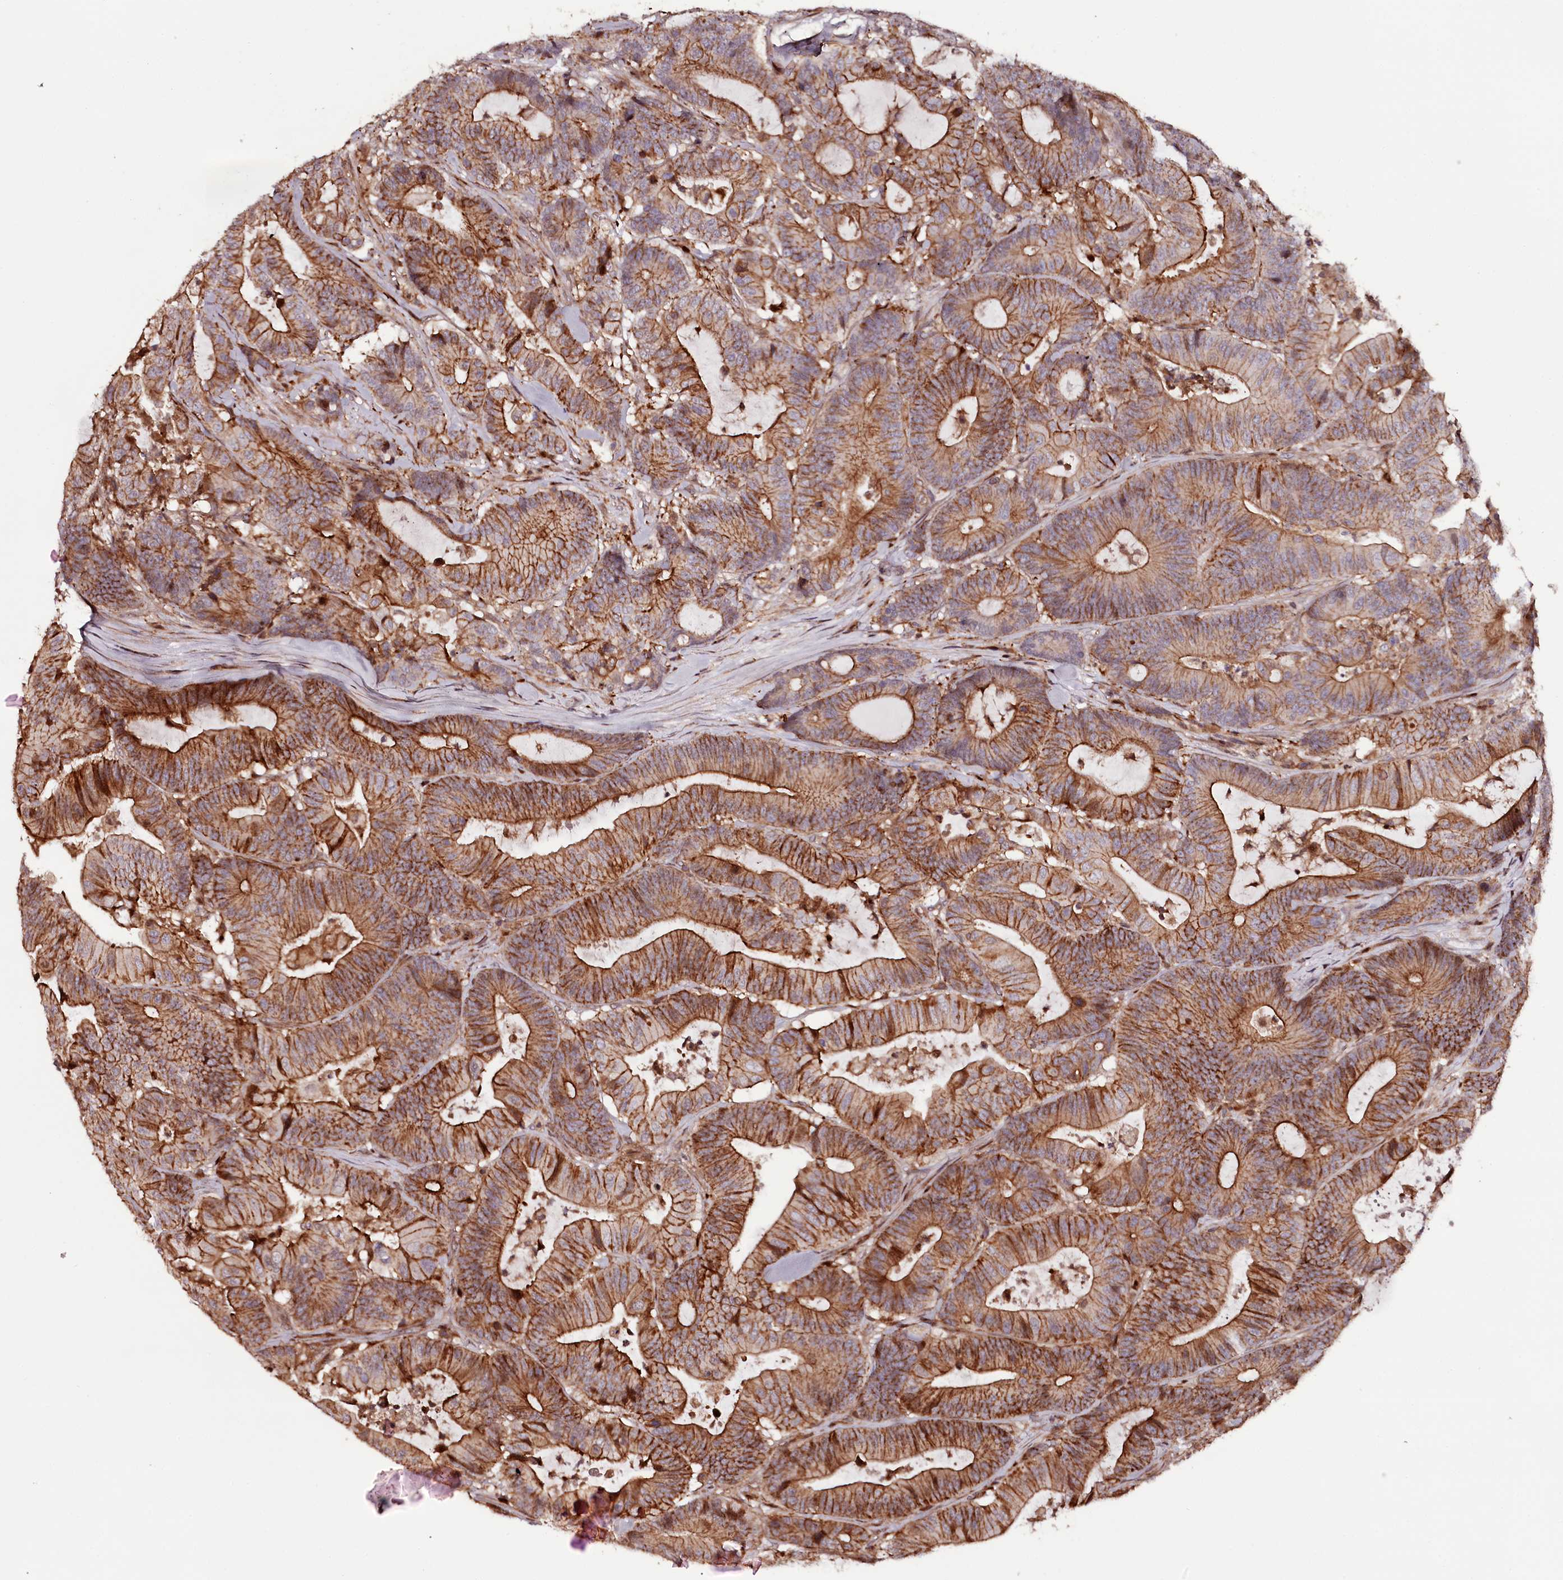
{"staining": {"intensity": "strong", "quantity": ">75%", "location": "cytoplasmic/membranous"}, "tissue": "colorectal cancer", "cell_type": "Tumor cells", "image_type": "cancer", "snomed": [{"axis": "morphology", "description": "Adenocarcinoma, NOS"}, {"axis": "topography", "description": "Colon"}], "caption": "A high amount of strong cytoplasmic/membranous expression is seen in approximately >75% of tumor cells in colorectal cancer tissue.", "gene": "KIF14", "patient": {"sex": "female", "age": 84}}